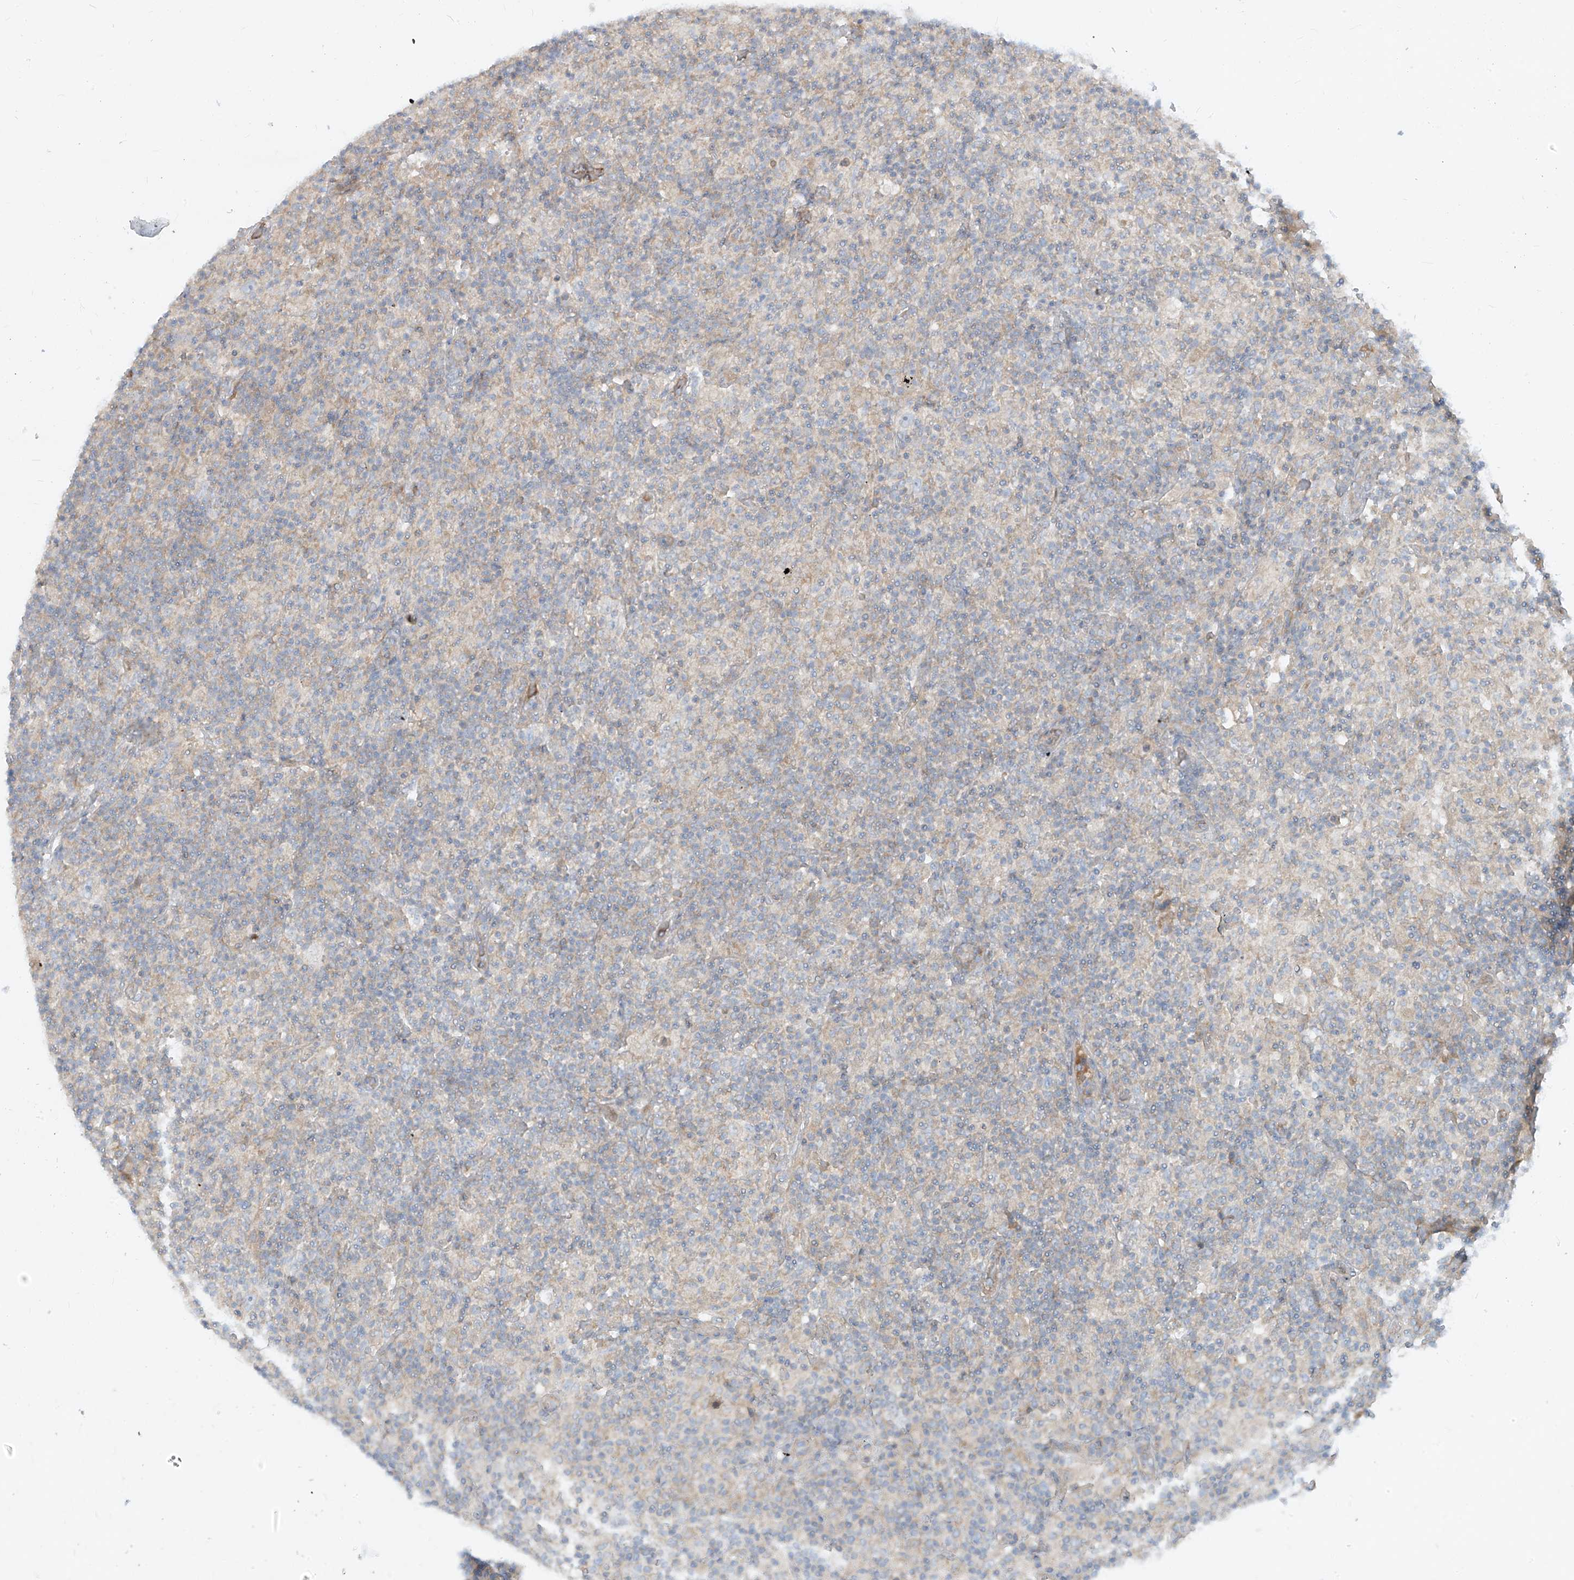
{"staining": {"intensity": "negative", "quantity": "none", "location": "none"}, "tissue": "lymphoma", "cell_type": "Tumor cells", "image_type": "cancer", "snomed": [{"axis": "morphology", "description": "Hodgkin's disease, NOS"}, {"axis": "topography", "description": "Lymph node"}], "caption": "Immunohistochemistry photomicrograph of human Hodgkin's disease stained for a protein (brown), which reveals no staining in tumor cells.", "gene": "DGKQ", "patient": {"sex": "male", "age": 70}}